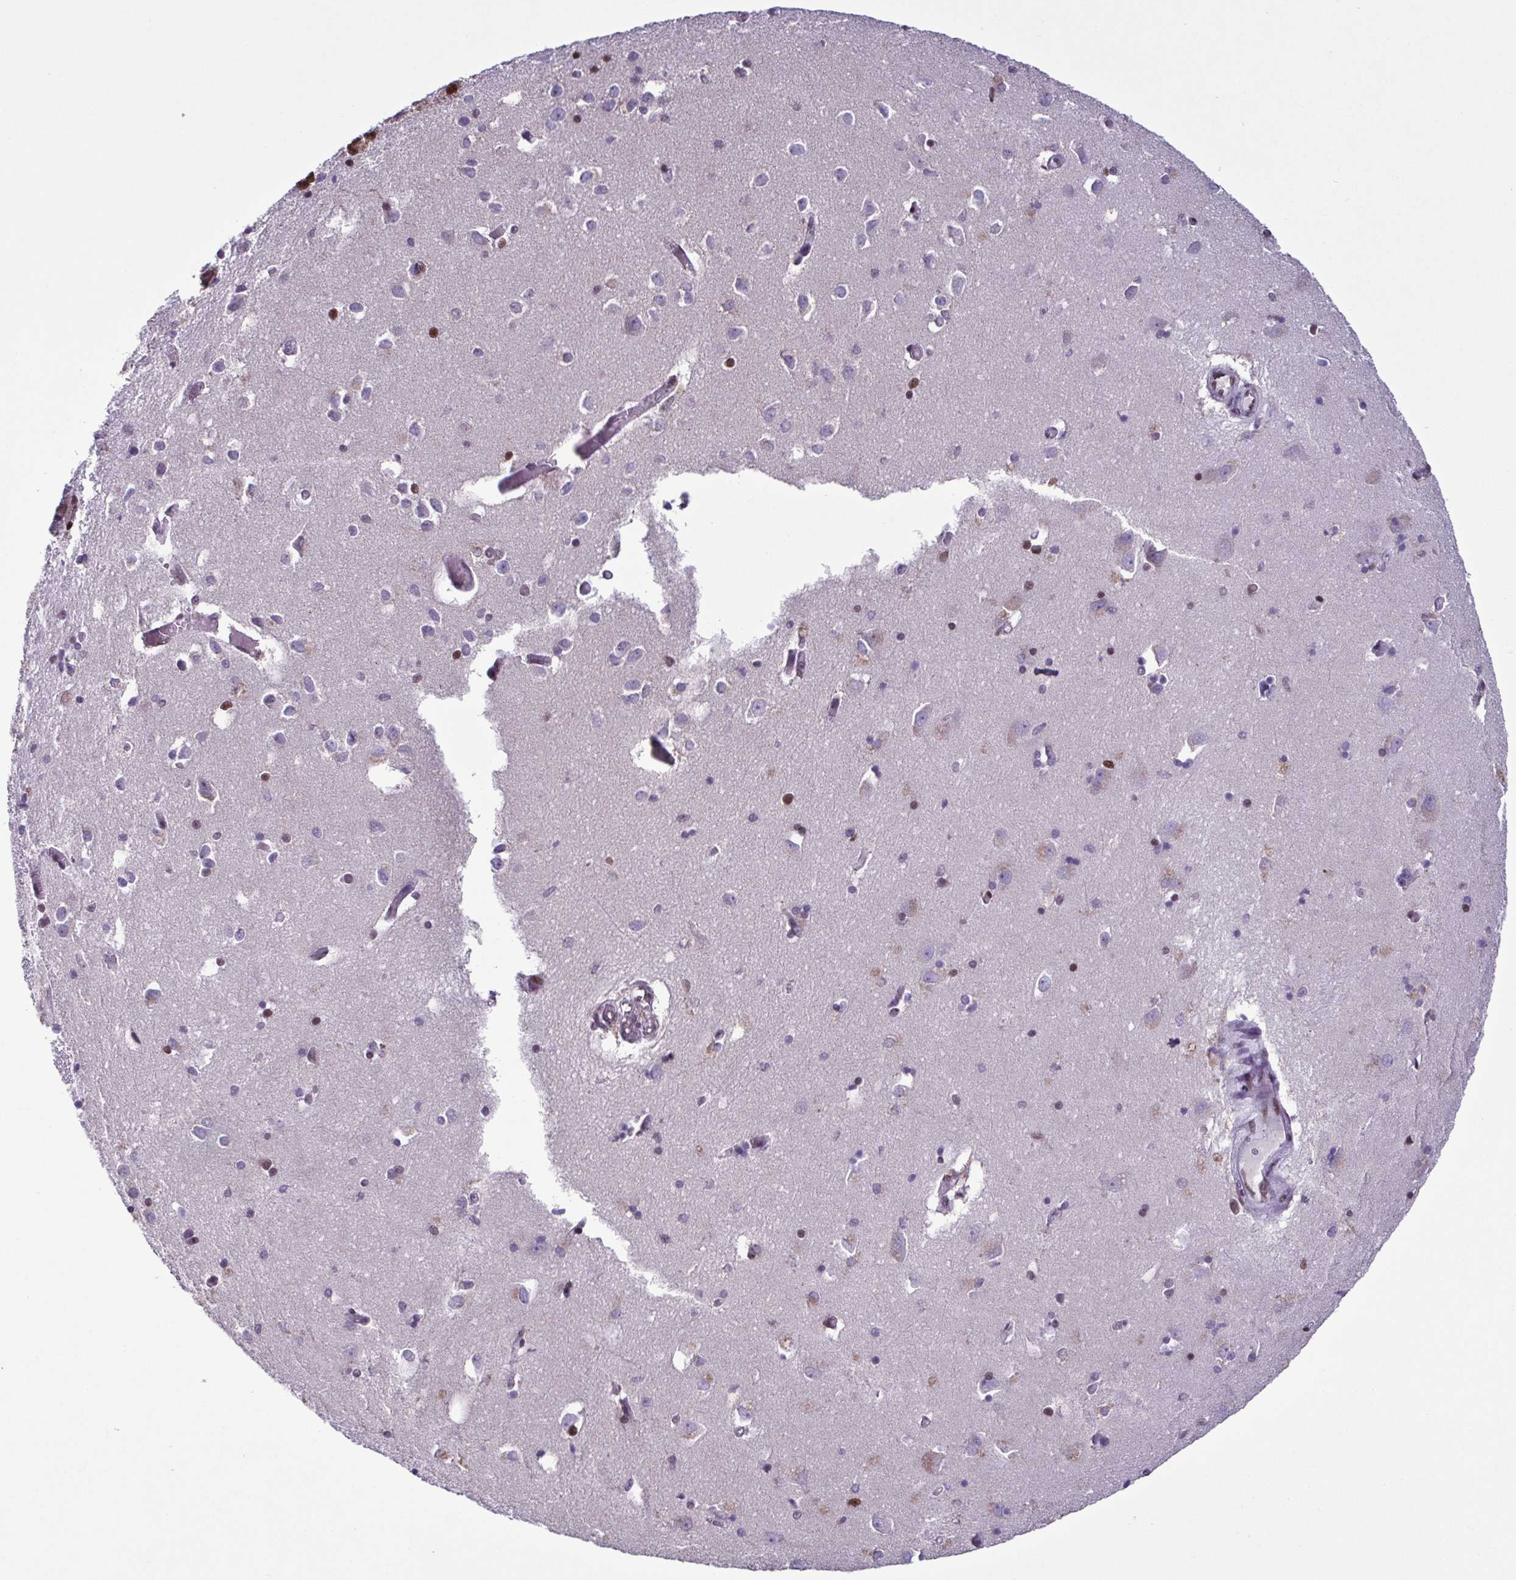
{"staining": {"intensity": "moderate", "quantity": "<25%", "location": "nuclear"}, "tissue": "caudate", "cell_type": "Glial cells", "image_type": "normal", "snomed": [{"axis": "morphology", "description": "Normal tissue, NOS"}, {"axis": "topography", "description": "Lateral ventricle wall"}, {"axis": "topography", "description": "Hippocampus"}], "caption": "Caudate stained for a protein exhibits moderate nuclear positivity in glial cells. (DAB IHC with brightfield microscopy, high magnification).", "gene": "TIMM21", "patient": {"sex": "female", "age": 63}}